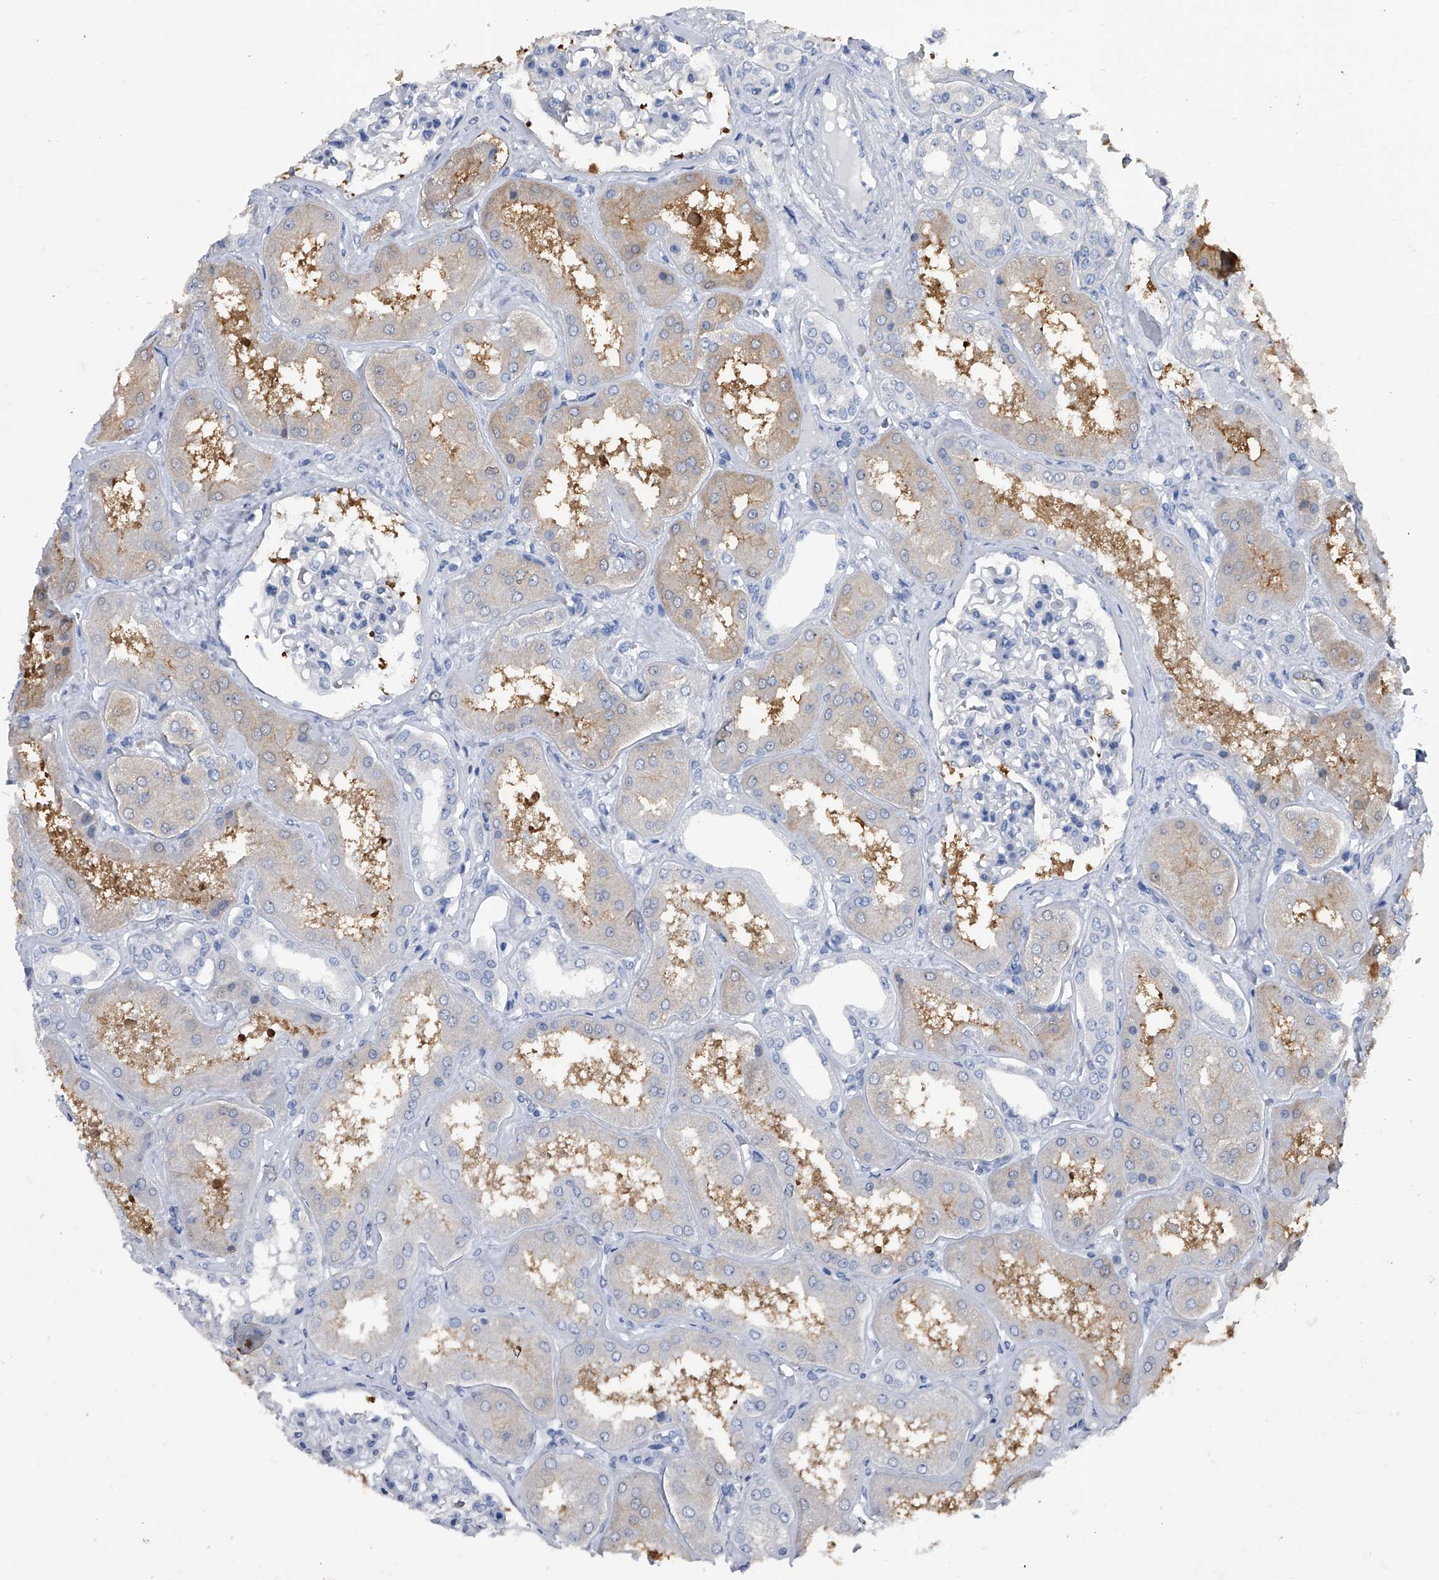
{"staining": {"intensity": "negative", "quantity": "none", "location": "none"}, "tissue": "kidney", "cell_type": "Cells in glomeruli", "image_type": "normal", "snomed": [{"axis": "morphology", "description": "Normal tissue, NOS"}, {"axis": "topography", "description": "Kidney"}], "caption": "Cells in glomeruli show no significant protein positivity in benign kidney.", "gene": "KIF13A", "patient": {"sex": "female", "age": 56}}